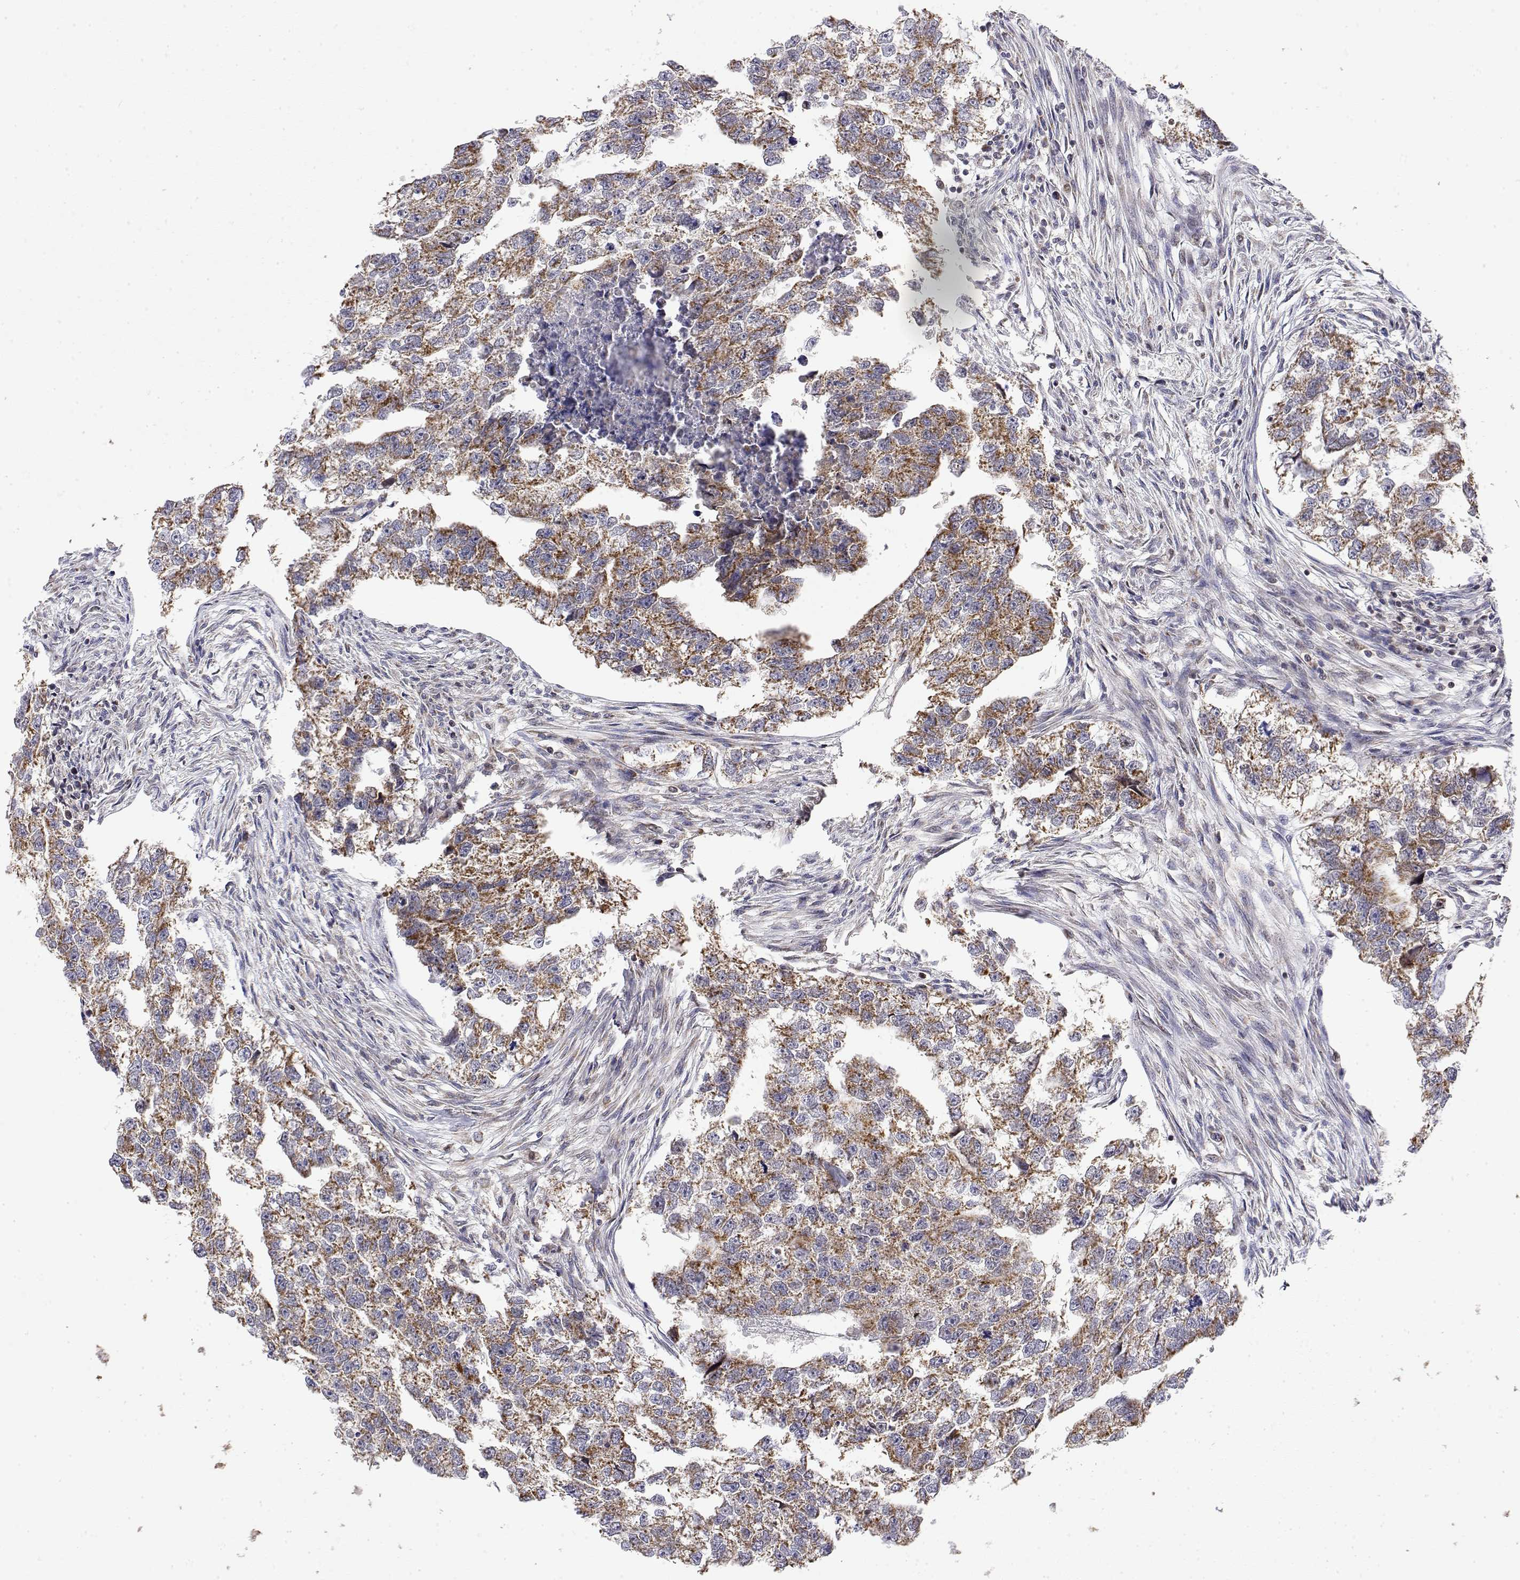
{"staining": {"intensity": "moderate", "quantity": ">75%", "location": "cytoplasmic/membranous"}, "tissue": "testis cancer", "cell_type": "Tumor cells", "image_type": "cancer", "snomed": [{"axis": "morphology", "description": "Carcinoma, Embryonal, NOS"}, {"axis": "morphology", "description": "Teratoma, malignant, NOS"}, {"axis": "topography", "description": "Testis"}], "caption": "Immunohistochemistry (IHC) micrograph of human testis embryonal carcinoma stained for a protein (brown), which displays medium levels of moderate cytoplasmic/membranous expression in about >75% of tumor cells.", "gene": "GADD45GIP1", "patient": {"sex": "male", "age": 44}}